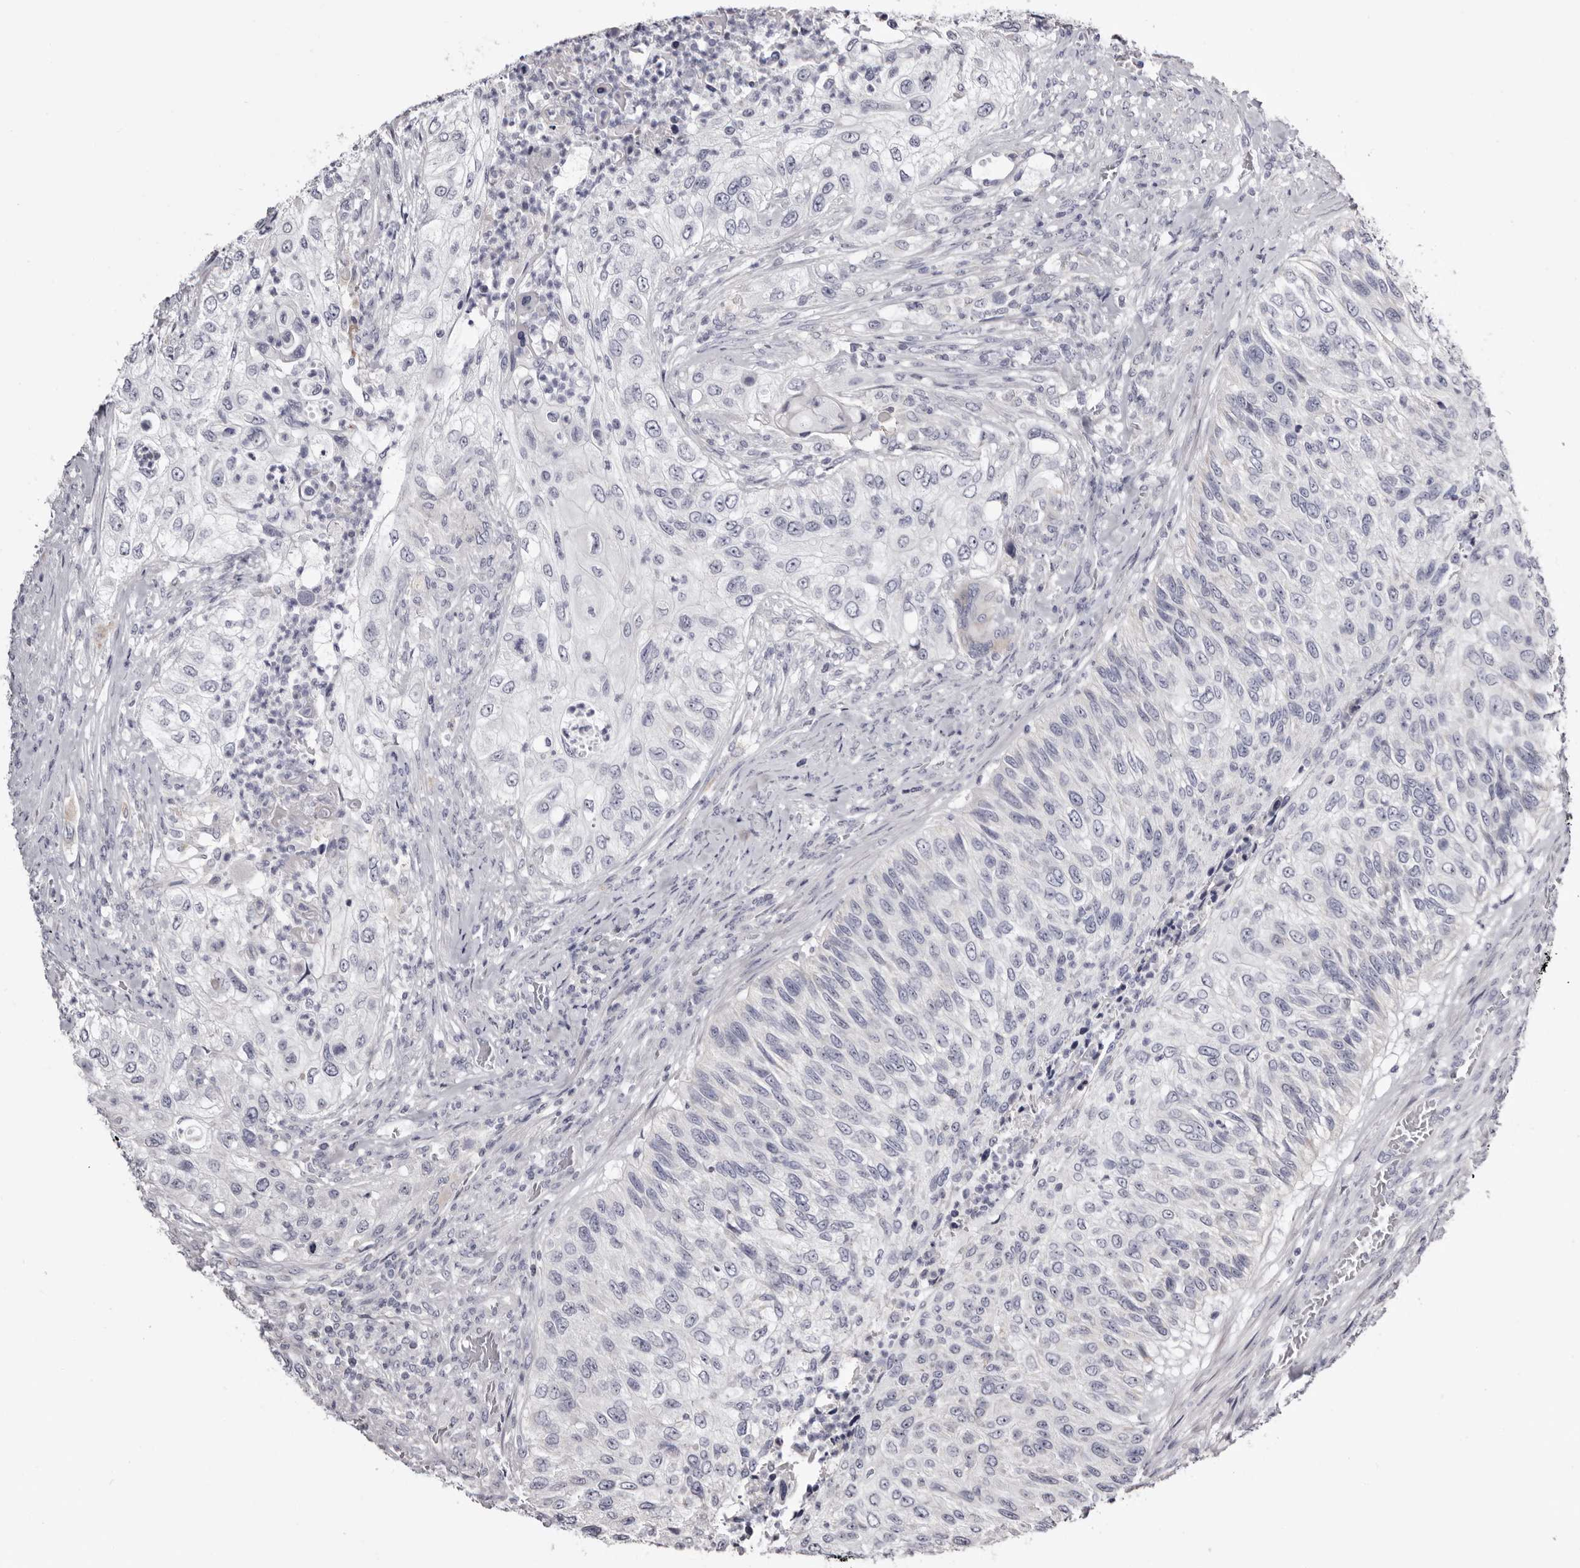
{"staining": {"intensity": "negative", "quantity": "none", "location": "none"}, "tissue": "urothelial cancer", "cell_type": "Tumor cells", "image_type": "cancer", "snomed": [{"axis": "morphology", "description": "Urothelial carcinoma, High grade"}, {"axis": "topography", "description": "Urinary bladder"}], "caption": "Urothelial carcinoma (high-grade) stained for a protein using immunohistochemistry exhibits no expression tumor cells.", "gene": "CASQ1", "patient": {"sex": "female", "age": 60}}